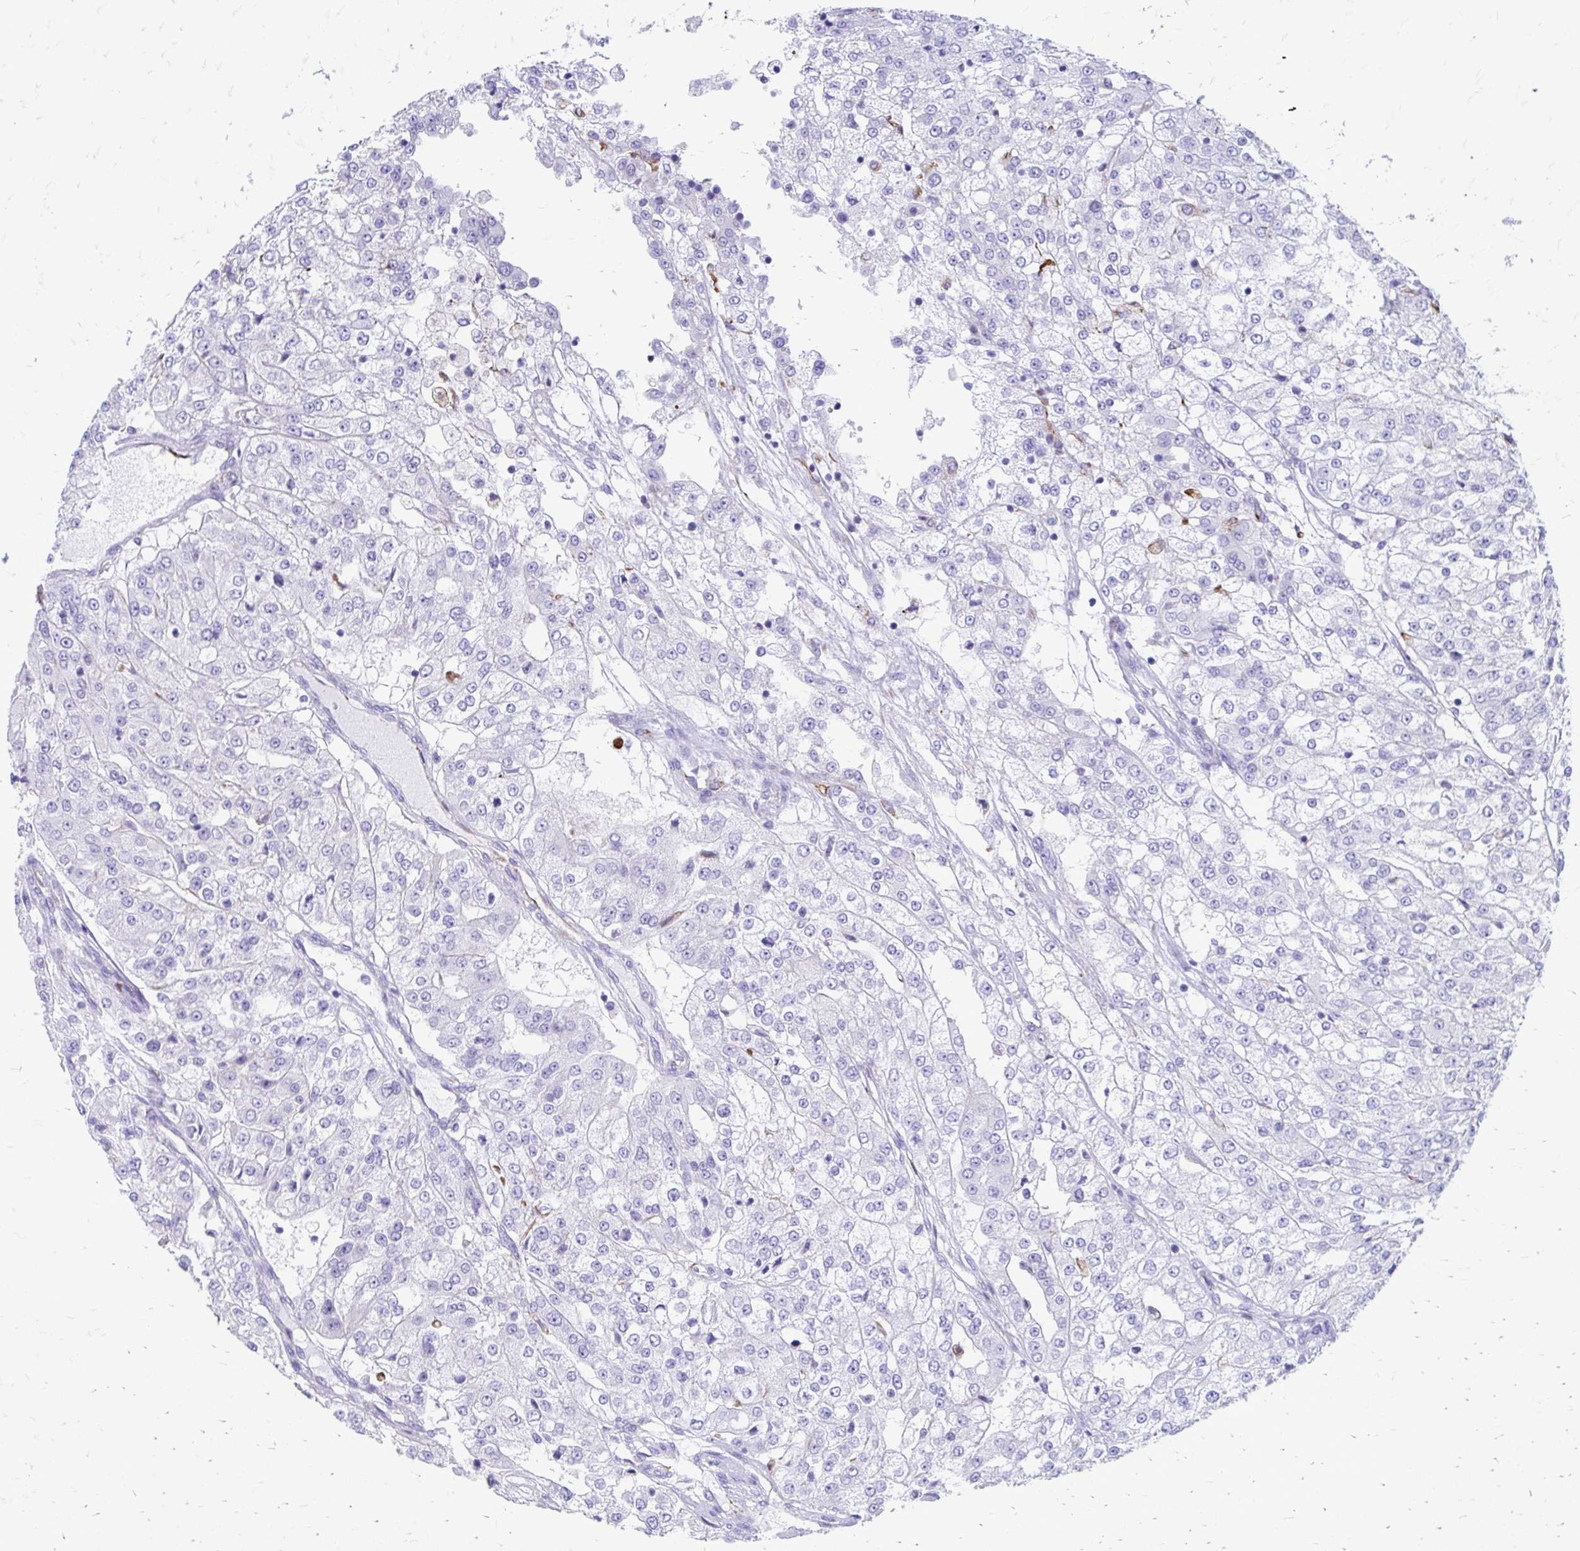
{"staining": {"intensity": "negative", "quantity": "none", "location": "none"}, "tissue": "renal cancer", "cell_type": "Tumor cells", "image_type": "cancer", "snomed": [{"axis": "morphology", "description": "Adenocarcinoma, NOS"}, {"axis": "topography", "description": "Kidney"}], "caption": "Immunohistochemistry photomicrograph of human renal cancer (adenocarcinoma) stained for a protein (brown), which displays no expression in tumor cells.", "gene": "ZNF699", "patient": {"sex": "female", "age": 63}}